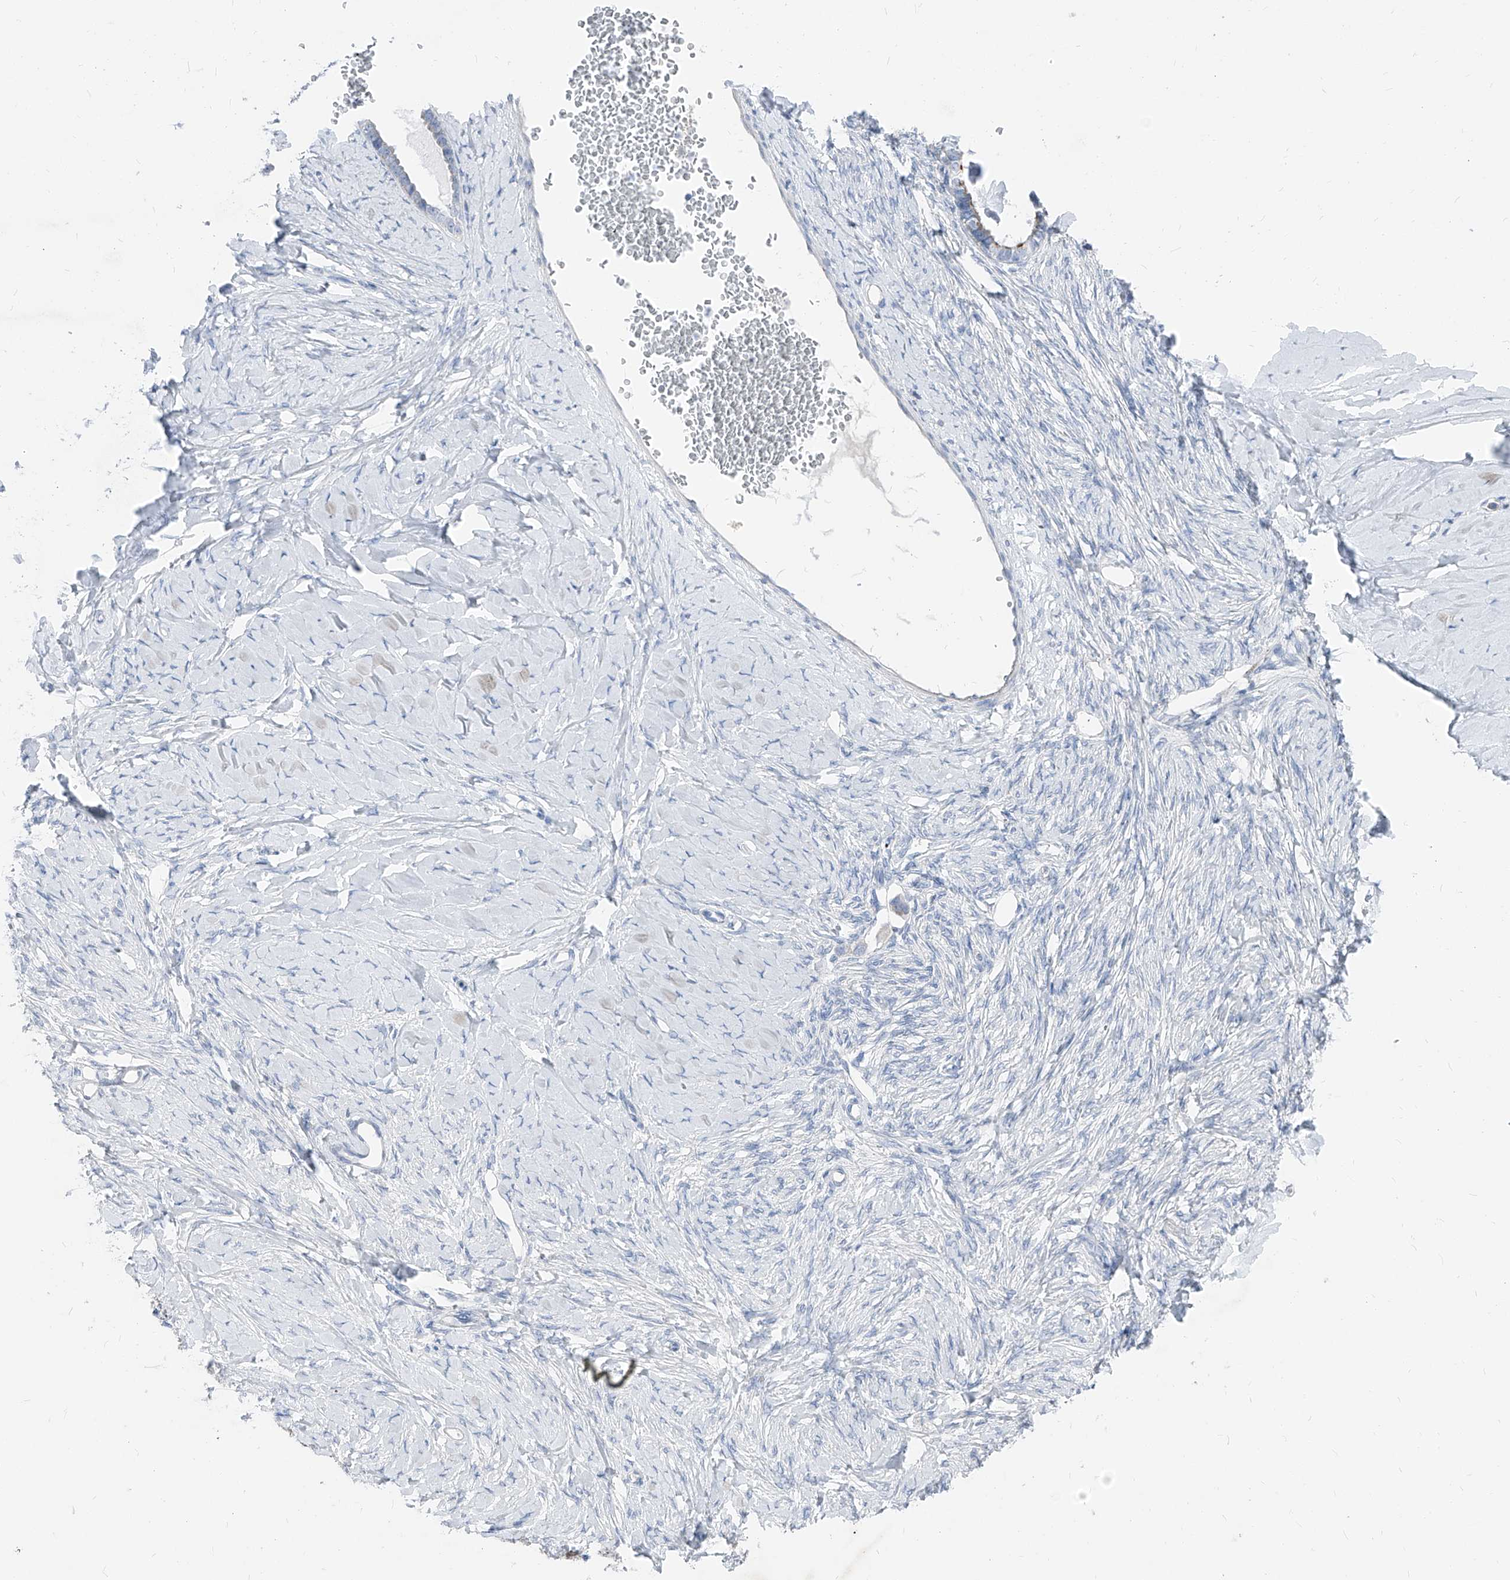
{"staining": {"intensity": "moderate", "quantity": "<25%", "location": "cytoplasmic/membranous"}, "tissue": "ovarian cancer", "cell_type": "Tumor cells", "image_type": "cancer", "snomed": [{"axis": "morphology", "description": "Cystadenocarcinoma, serous, NOS"}, {"axis": "topography", "description": "Ovary"}], "caption": "DAB (3,3'-diaminobenzidine) immunohistochemical staining of ovarian cancer demonstrates moderate cytoplasmic/membranous protein staining in approximately <25% of tumor cells. (DAB (3,3'-diaminobenzidine) IHC, brown staining for protein, blue staining for nuclei).", "gene": "AGPS", "patient": {"sex": "female", "age": 79}}